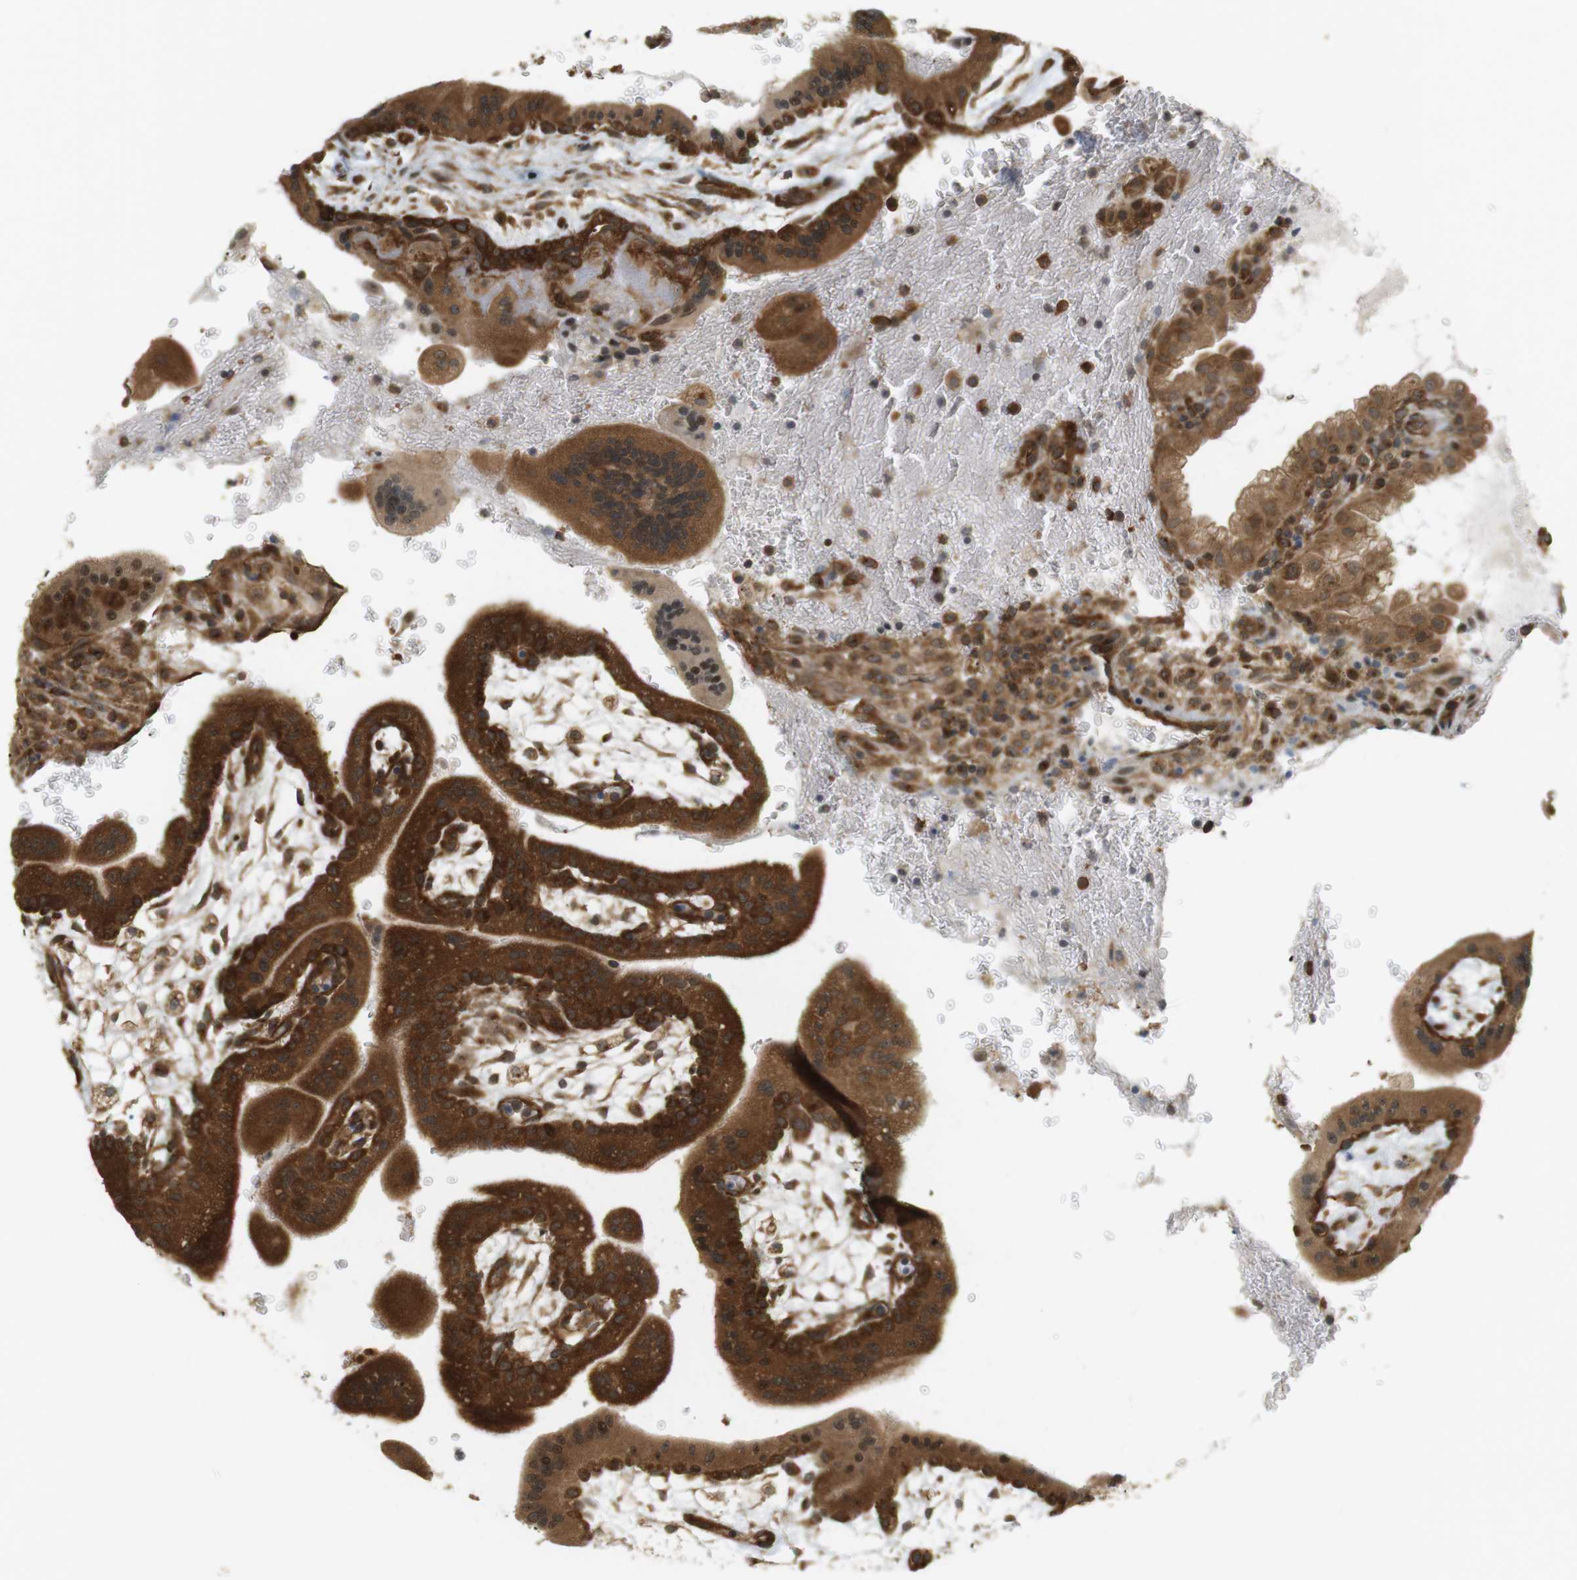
{"staining": {"intensity": "moderate", "quantity": ">75%", "location": "cytoplasmic/membranous"}, "tissue": "placenta", "cell_type": "Decidual cells", "image_type": "normal", "snomed": [{"axis": "morphology", "description": "Normal tissue, NOS"}, {"axis": "topography", "description": "Placenta"}], "caption": "Immunohistochemical staining of unremarkable human placenta exhibits medium levels of moderate cytoplasmic/membranous positivity in about >75% of decidual cells.", "gene": "PA2G4", "patient": {"sex": "female", "age": 35}}